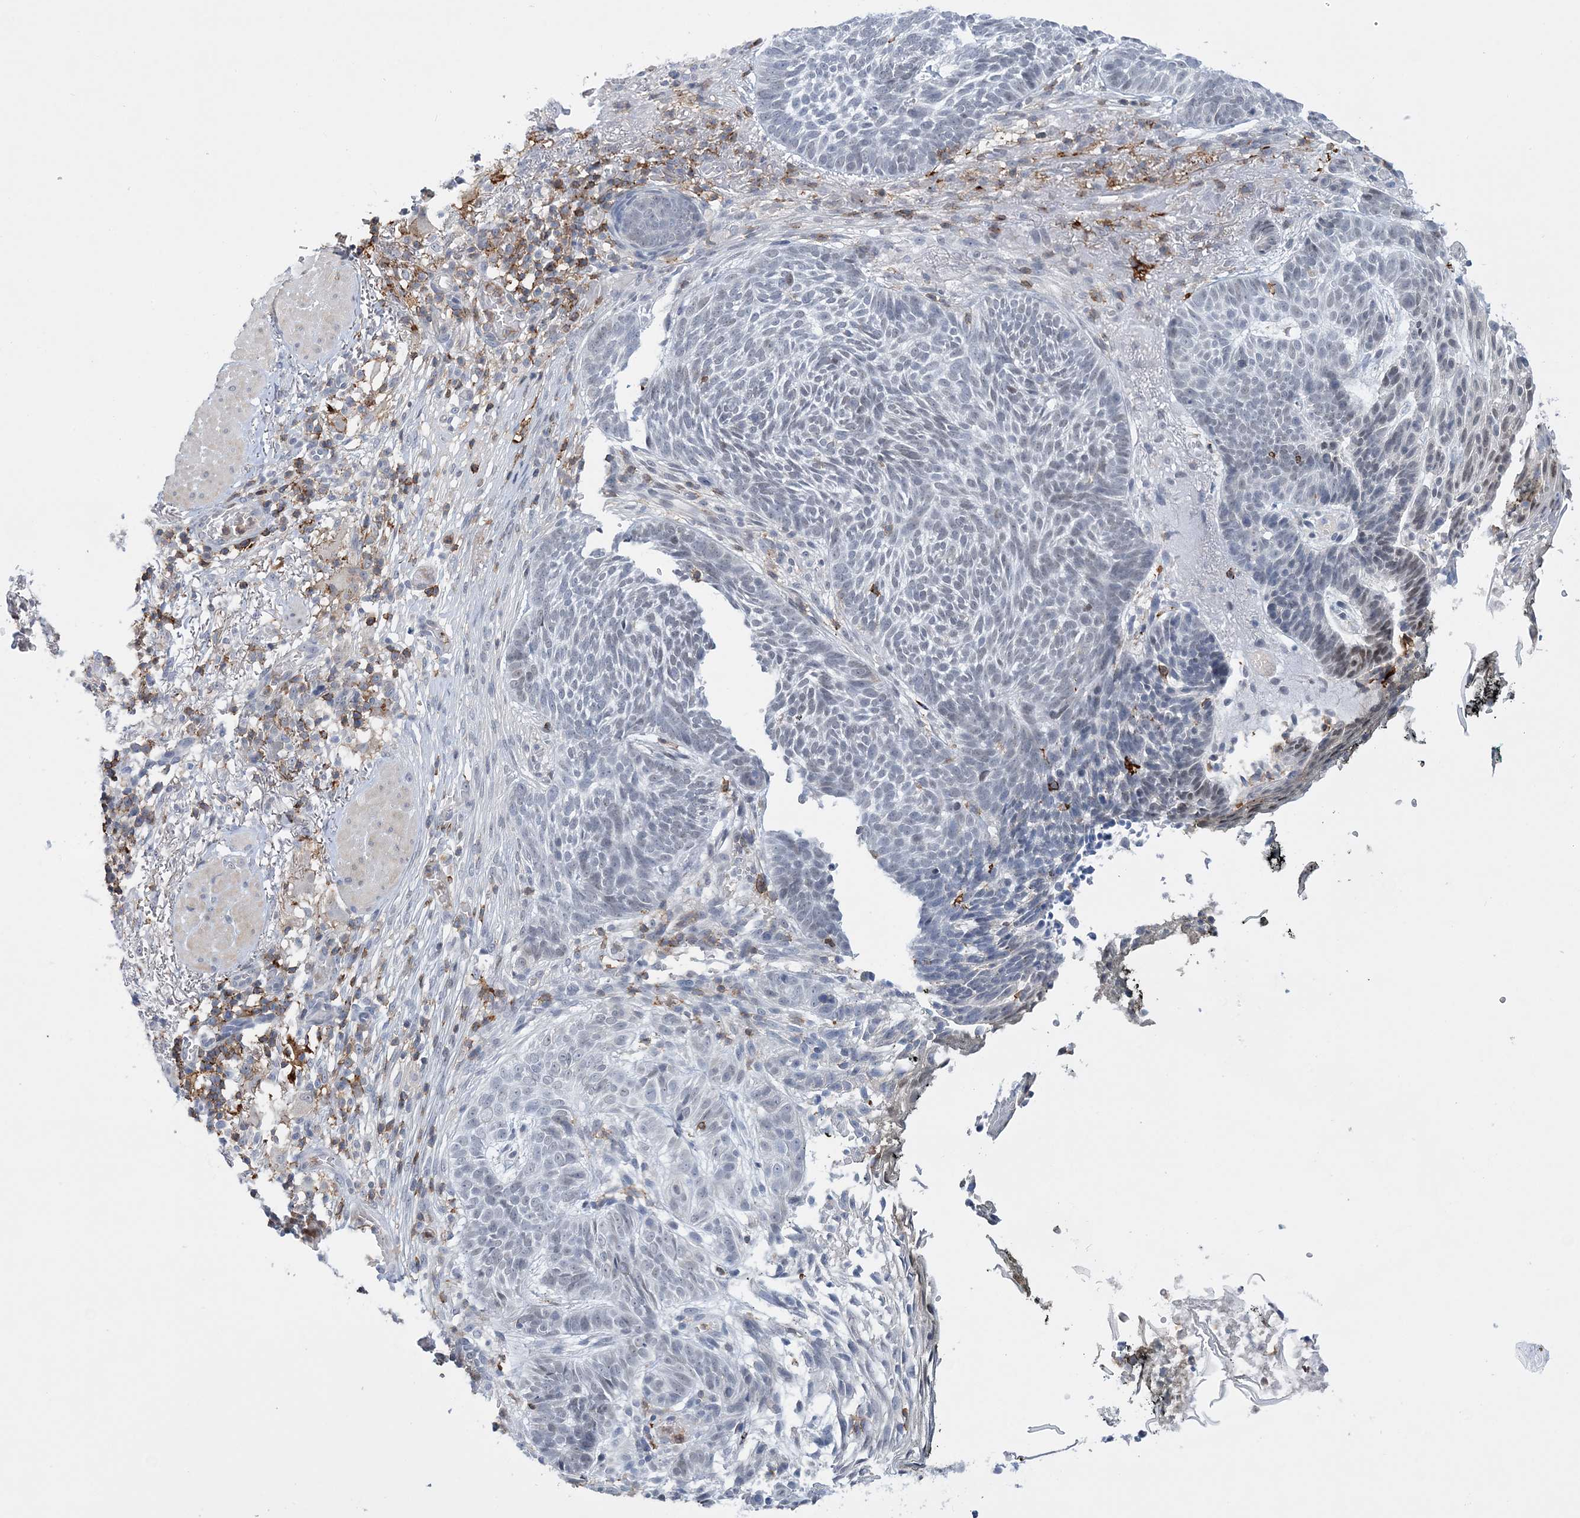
{"staining": {"intensity": "negative", "quantity": "none", "location": "none"}, "tissue": "skin cancer", "cell_type": "Tumor cells", "image_type": "cancer", "snomed": [{"axis": "morphology", "description": "Normal tissue, NOS"}, {"axis": "morphology", "description": "Basal cell carcinoma"}, {"axis": "topography", "description": "Skin"}], "caption": "This is an immunohistochemistry (IHC) image of skin basal cell carcinoma. There is no positivity in tumor cells.", "gene": "PRMT9", "patient": {"sex": "male", "age": 64}}